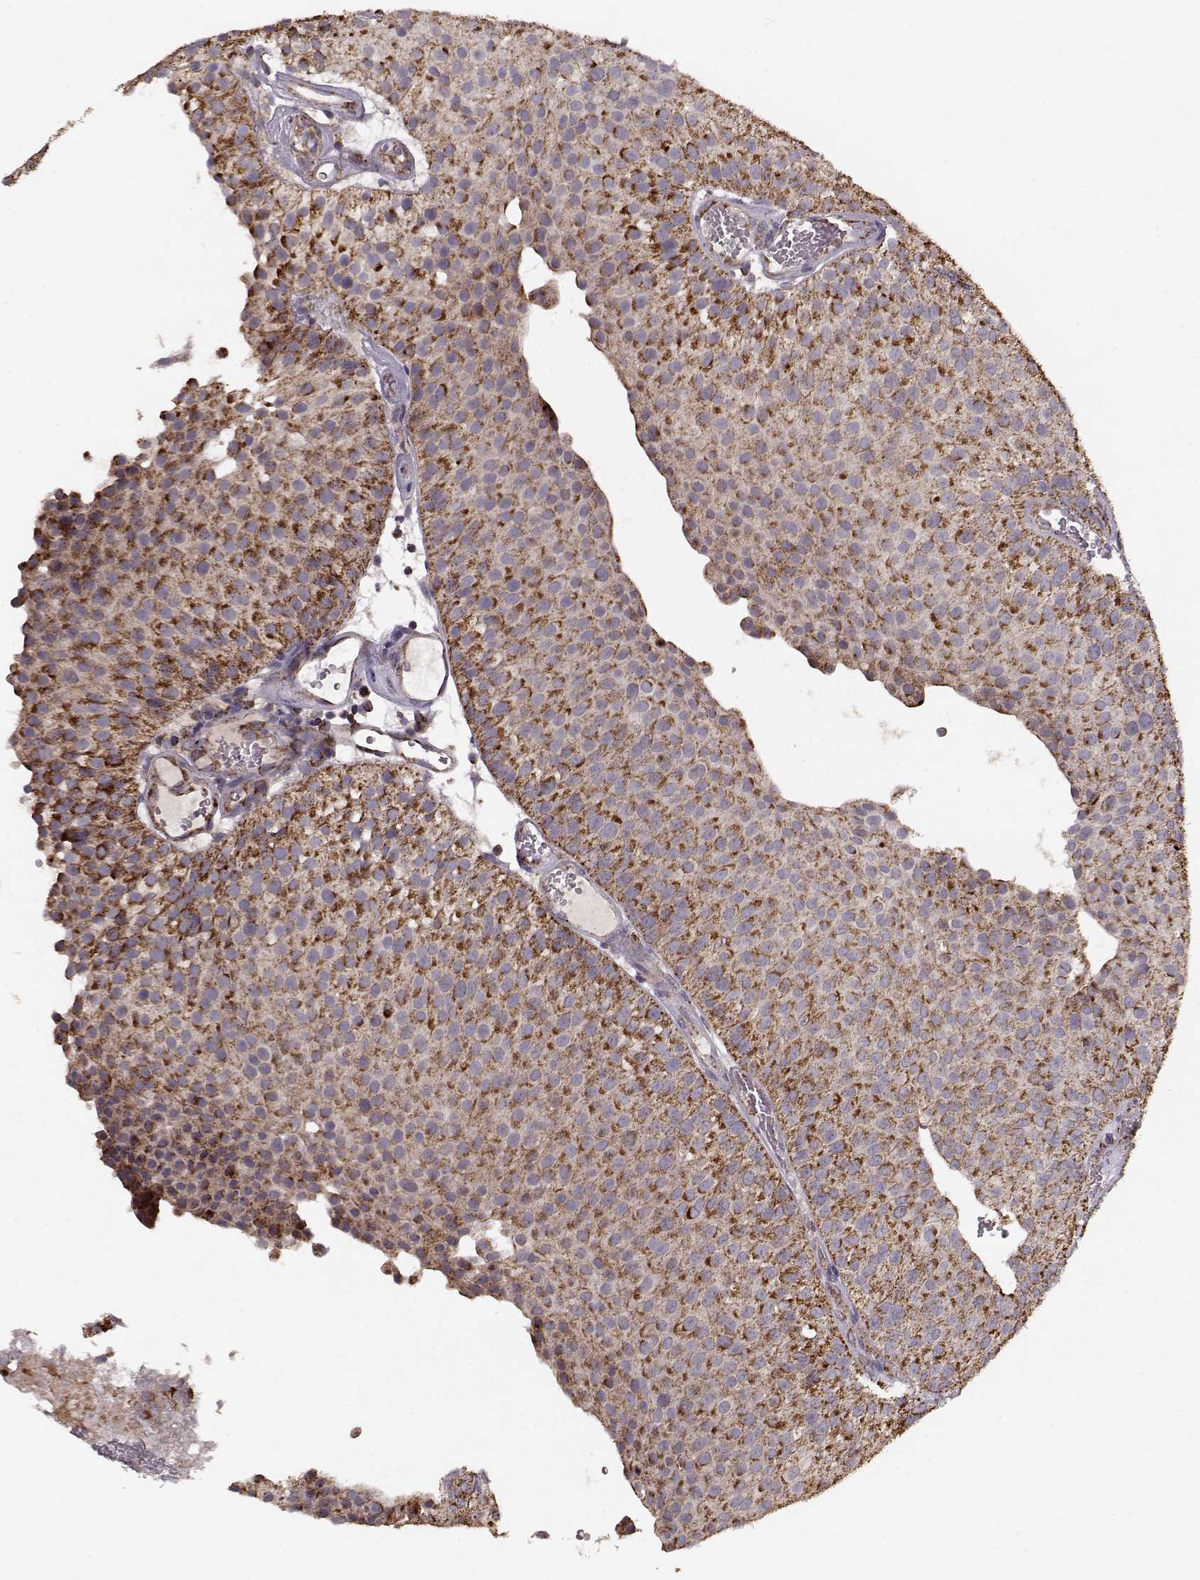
{"staining": {"intensity": "strong", "quantity": ">75%", "location": "cytoplasmic/membranous"}, "tissue": "urothelial cancer", "cell_type": "Tumor cells", "image_type": "cancer", "snomed": [{"axis": "morphology", "description": "Urothelial carcinoma, Low grade"}, {"axis": "topography", "description": "Urinary bladder"}], "caption": "An IHC histopathology image of tumor tissue is shown. Protein staining in brown shows strong cytoplasmic/membranous positivity in urothelial carcinoma (low-grade) within tumor cells.", "gene": "CMTM3", "patient": {"sex": "female", "age": 87}}